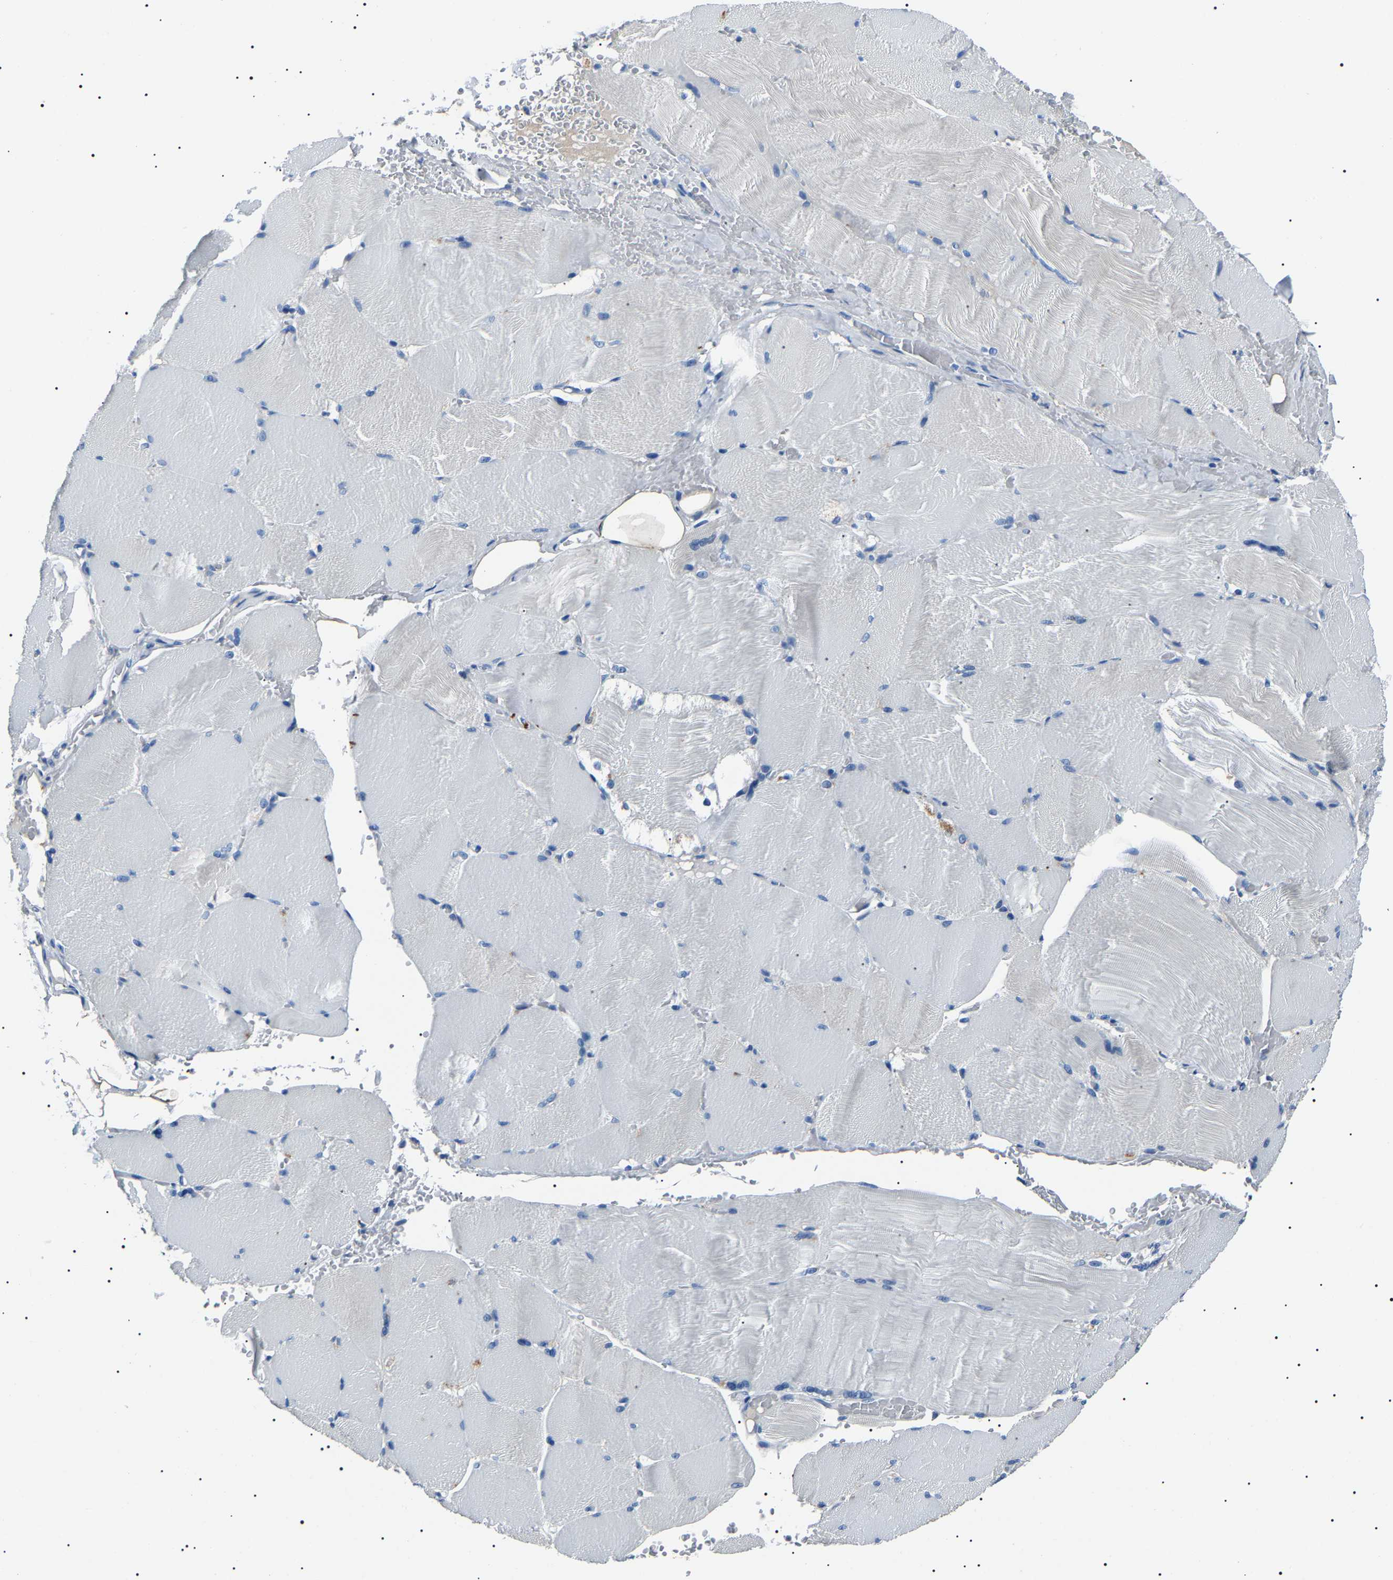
{"staining": {"intensity": "negative", "quantity": "none", "location": "none"}, "tissue": "skeletal muscle", "cell_type": "Myocytes", "image_type": "normal", "snomed": [{"axis": "morphology", "description": "Normal tissue, NOS"}, {"axis": "topography", "description": "Skin"}, {"axis": "topography", "description": "Skeletal muscle"}], "caption": "Human skeletal muscle stained for a protein using IHC shows no staining in myocytes.", "gene": "KLK15", "patient": {"sex": "male", "age": 83}}